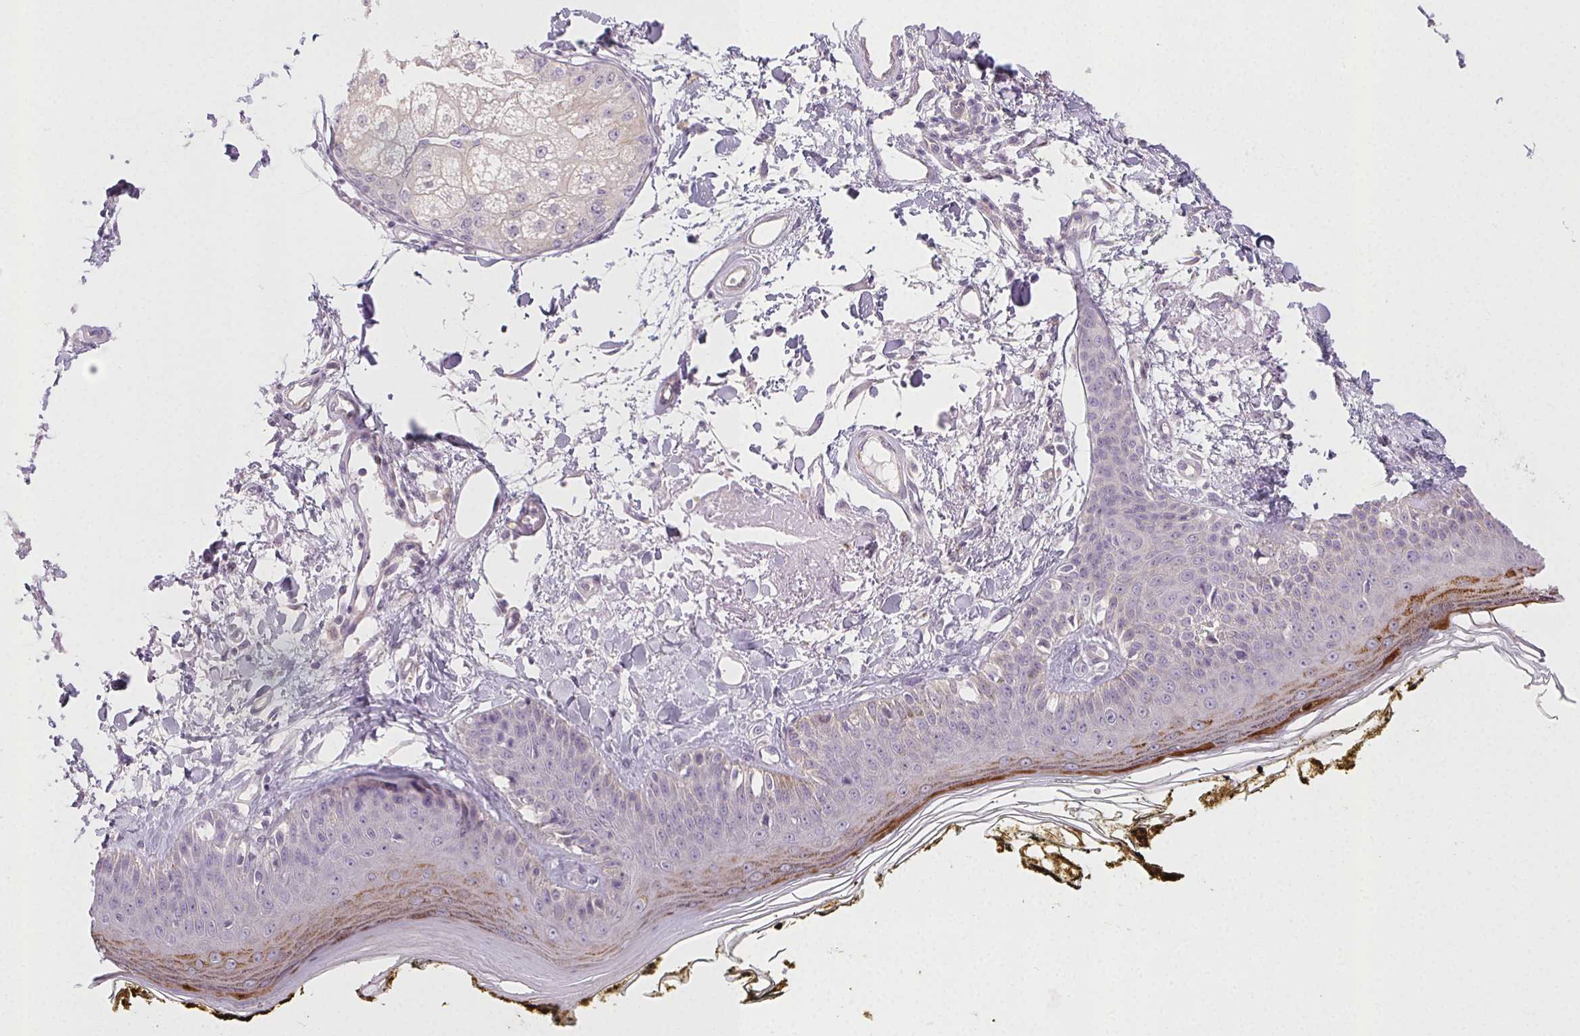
{"staining": {"intensity": "negative", "quantity": "none", "location": "none"}, "tissue": "skin", "cell_type": "Fibroblasts", "image_type": "normal", "snomed": [{"axis": "morphology", "description": "Normal tissue, NOS"}, {"axis": "topography", "description": "Skin"}], "caption": "Fibroblasts are negative for protein expression in normal human skin. Brightfield microscopy of immunohistochemistry stained with DAB (3,3'-diaminobenzidine) (brown) and hematoxylin (blue), captured at high magnification.", "gene": "CSN1S1", "patient": {"sex": "male", "age": 76}}